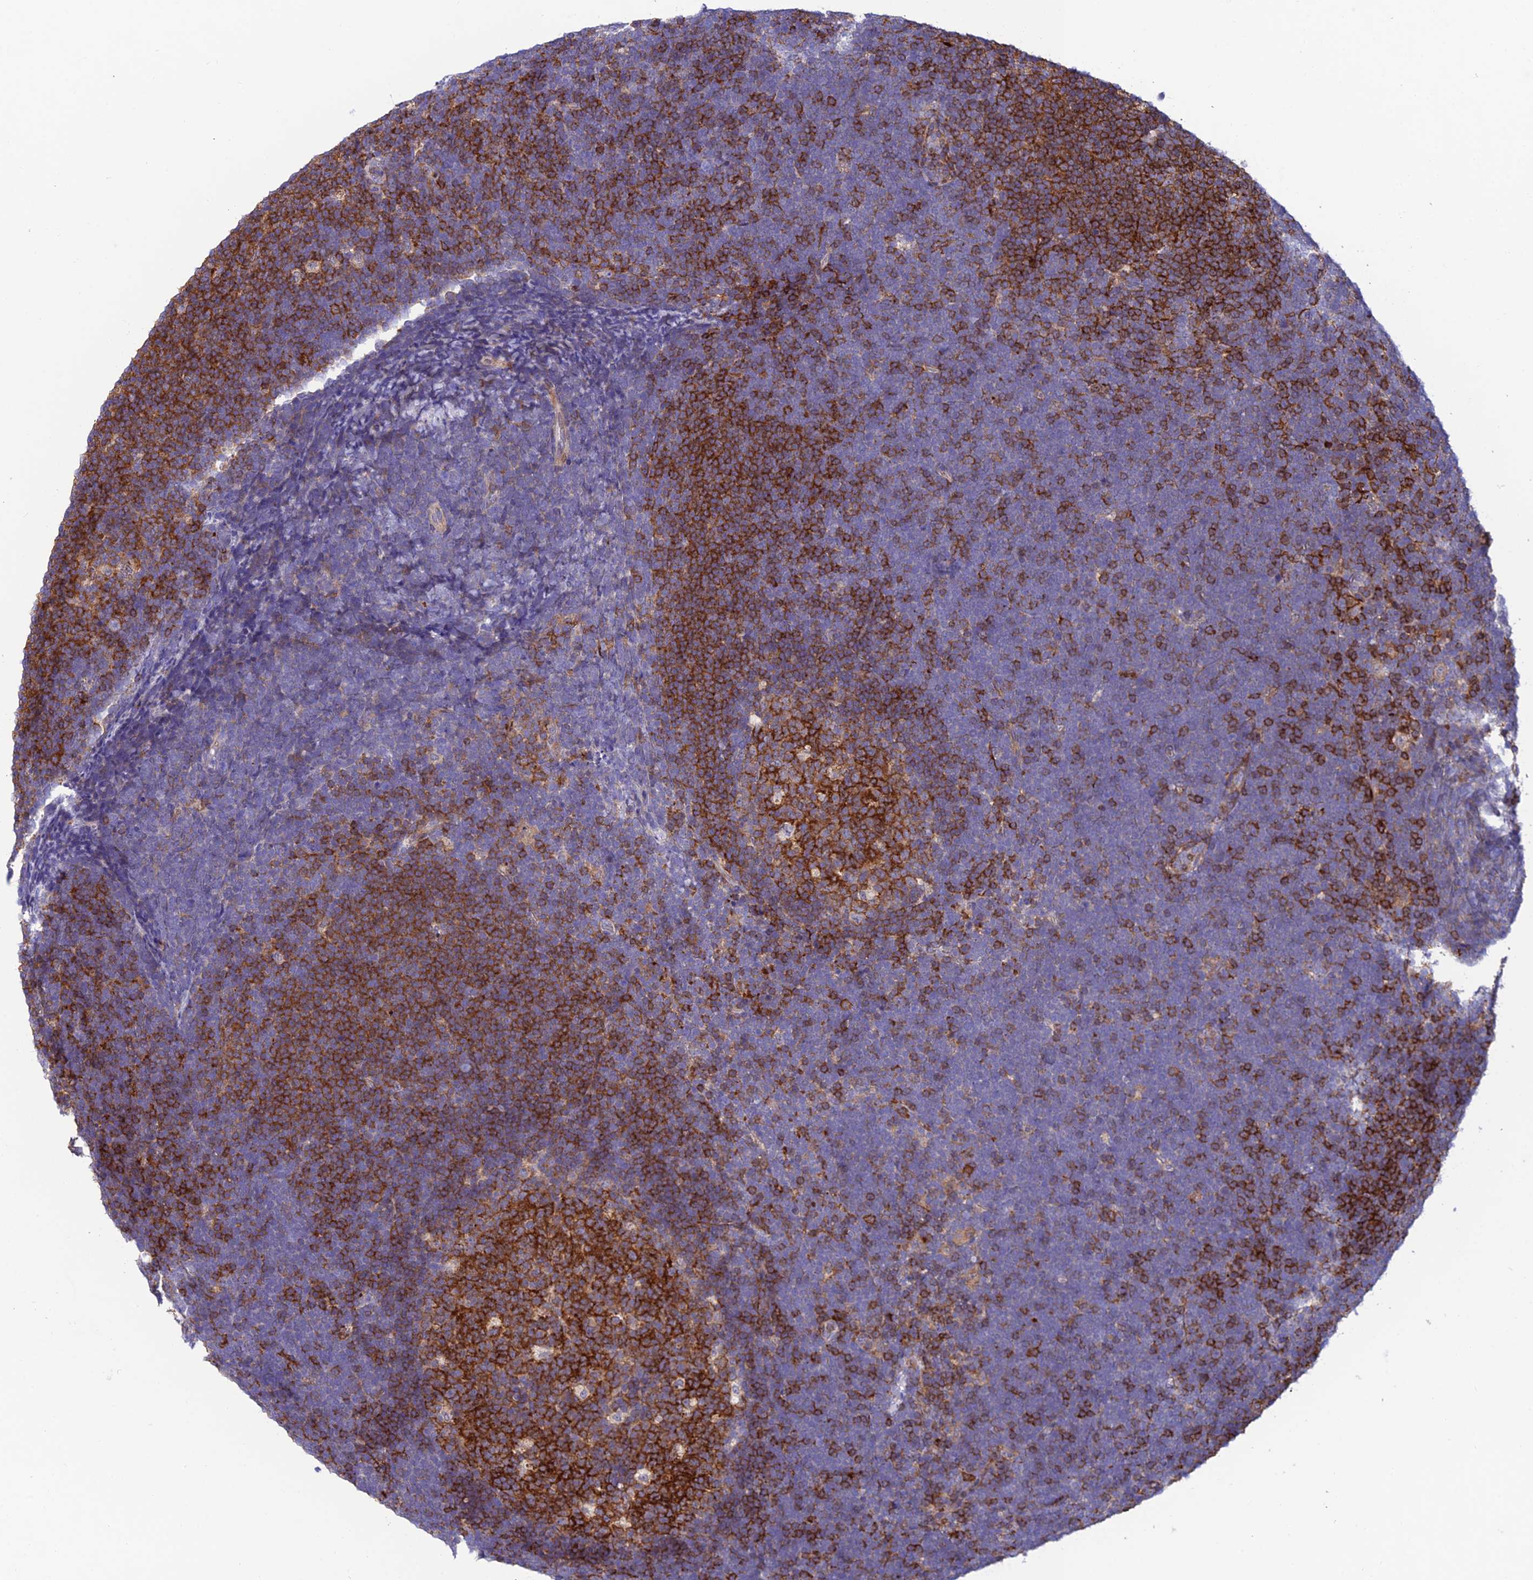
{"staining": {"intensity": "negative", "quantity": "none", "location": "none"}, "tissue": "lymphoma", "cell_type": "Tumor cells", "image_type": "cancer", "snomed": [{"axis": "morphology", "description": "Malignant lymphoma, non-Hodgkin's type, High grade"}, {"axis": "topography", "description": "Lymph node"}], "caption": "The image displays no staining of tumor cells in lymphoma.", "gene": "FAM76A", "patient": {"sex": "male", "age": 13}}